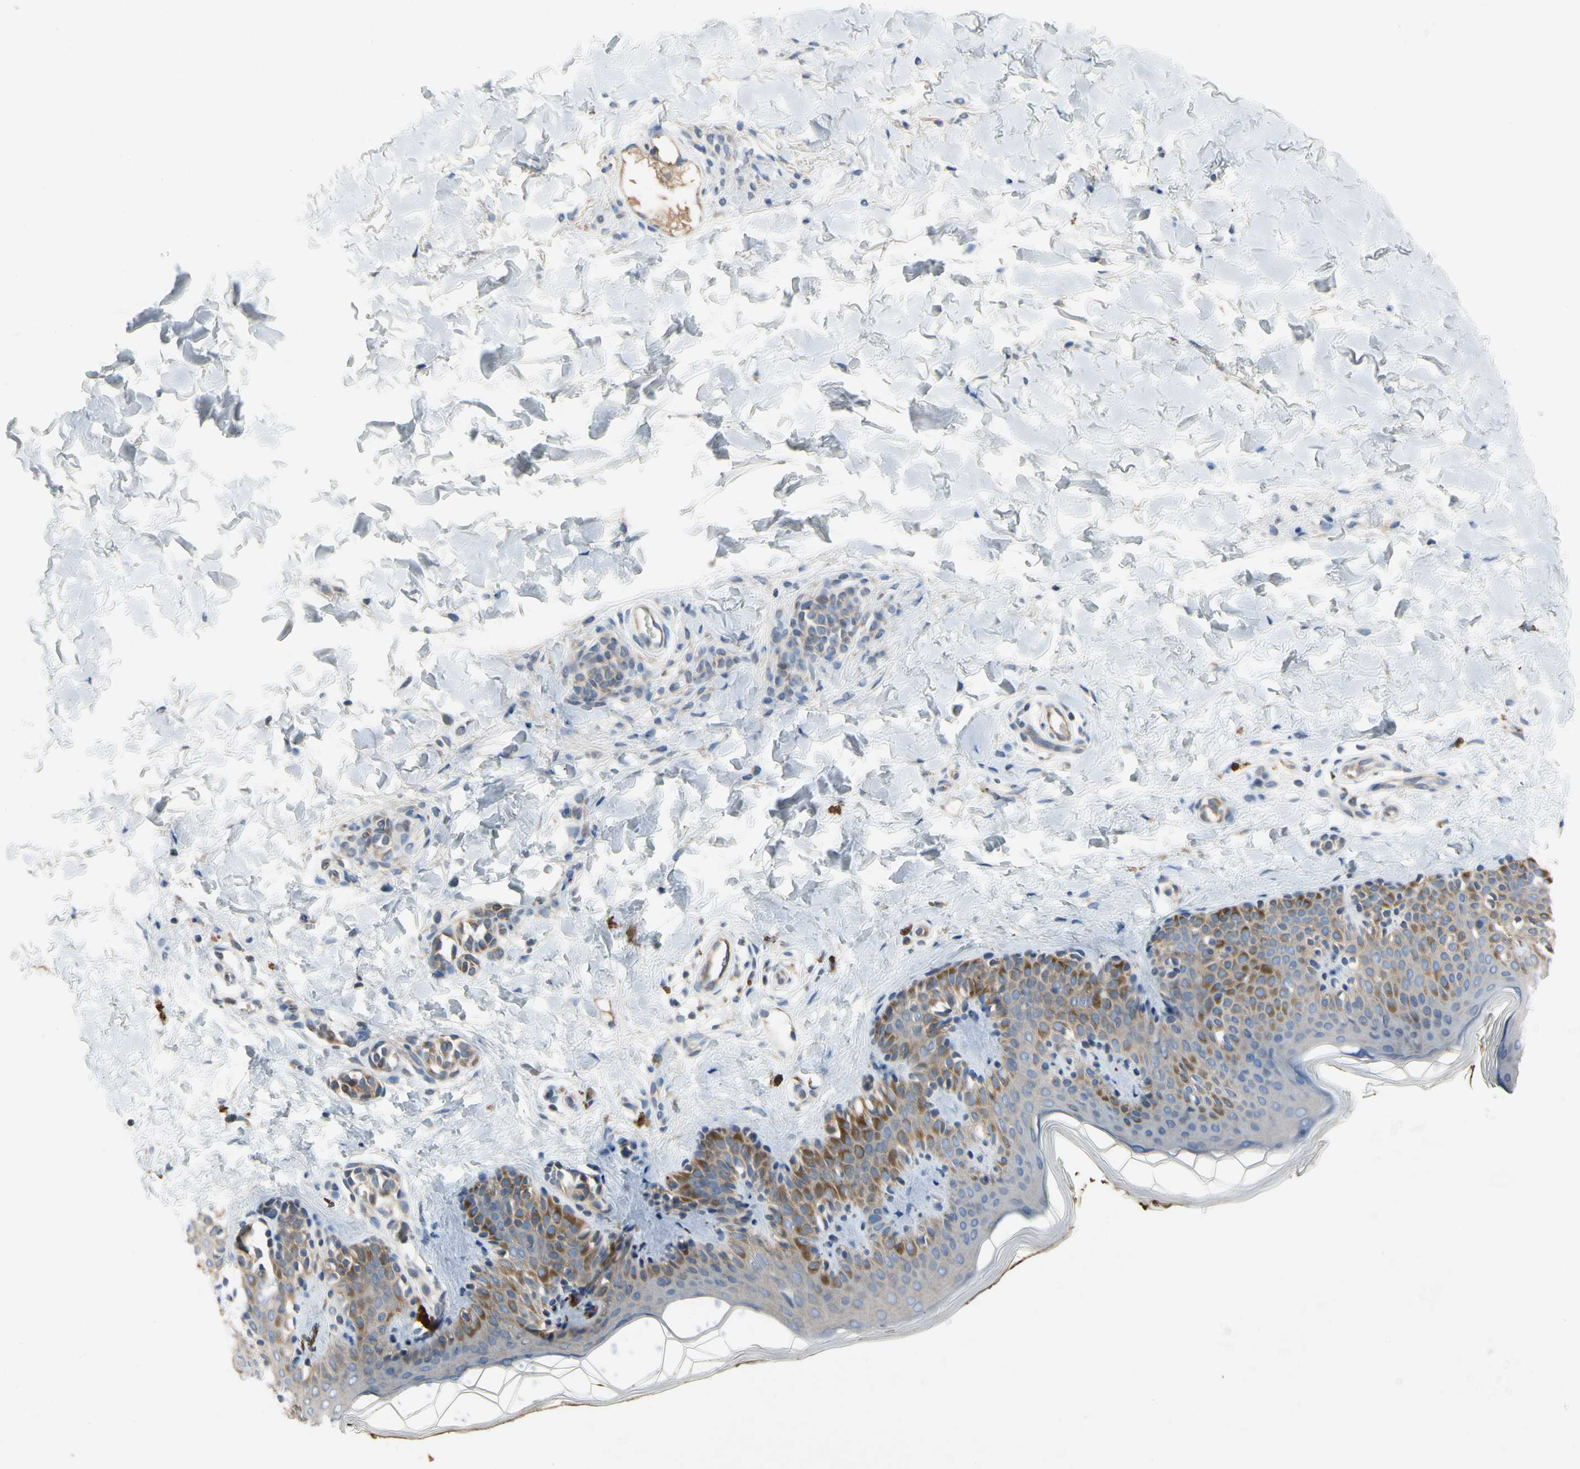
{"staining": {"intensity": "negative", "quantity": "none", "location": "none"}, "tissue": "skin", "cell_type": "Fibroblasts", "image_type": "normal", "snomed": [{"axis": "morphology", "description": "Normal tissue, NOS"}, {"axis": "topography", "description": "Skin"}], "caption": "Fibroblasts are negative for protein expression in normal human skin. (Brightfield microscopy of DAB (3,3'-diaminobenzidine) immunohistochemistry (IHC) at high magnification).", "gene": "KLHDC8B", "patient": {"sex": "male", "age": 16}}